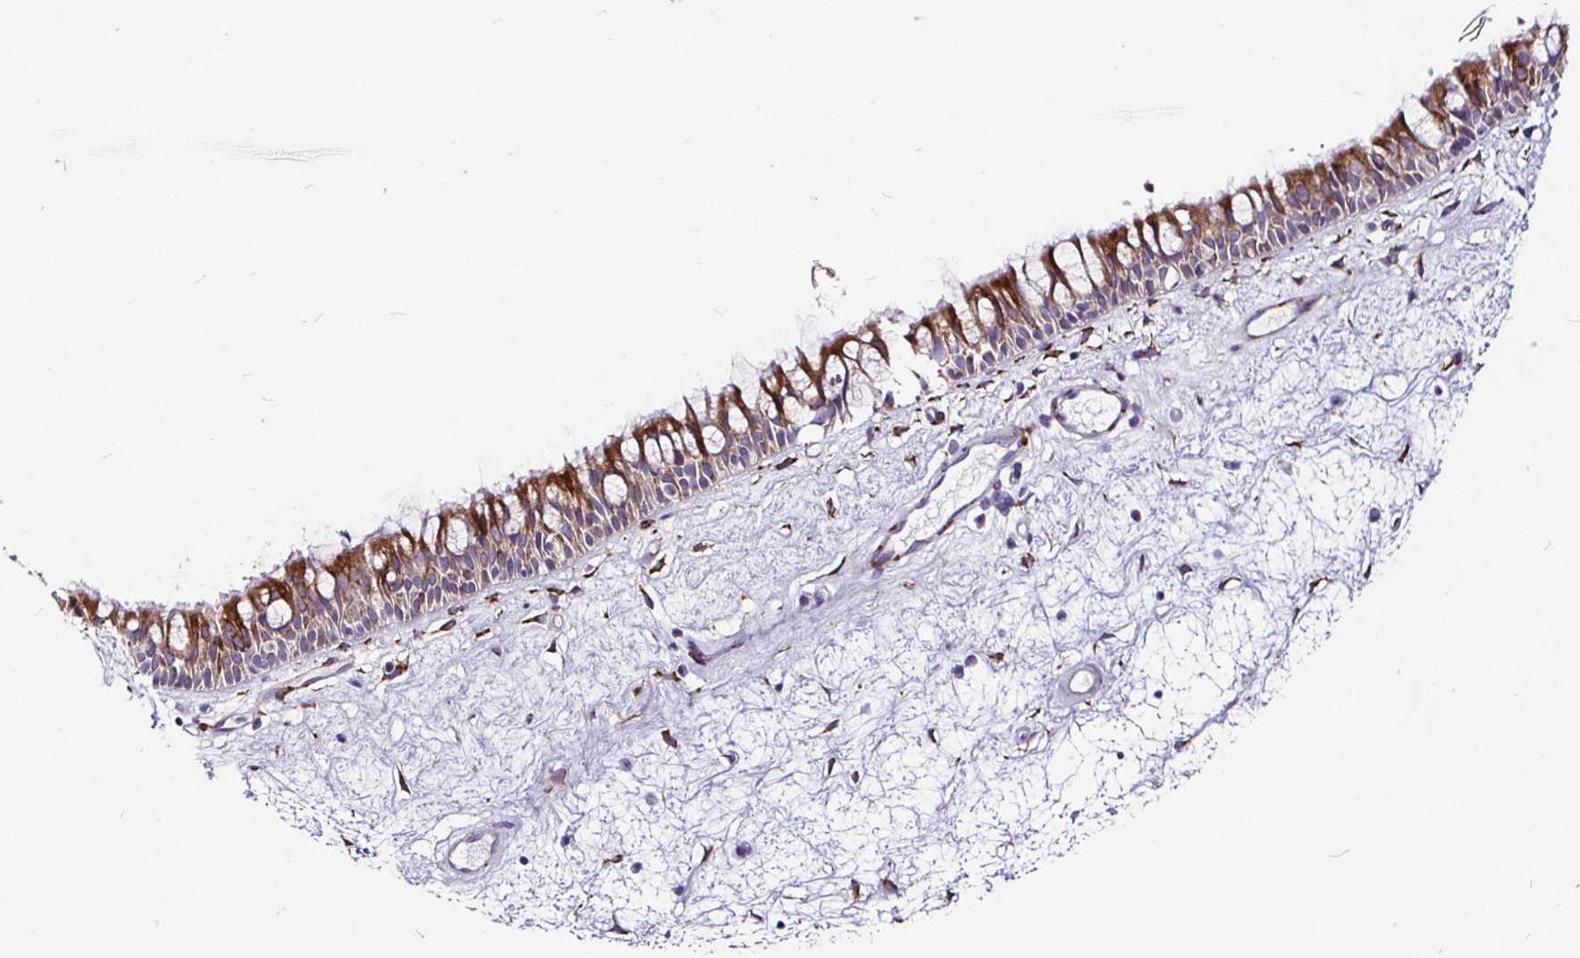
{"staining": {"intensity": "moderate", "quantity": ">75%", "location": "cytoplasmic/membranous"}, "tissue": "nasopharynx", "cell_type": "Respiratory epithelial cells", "image_type": "normal", "snomed": [{"axis": "morphology", "description": "Normal tissue, NOS"}, {"axis": "topography", "description": "Nasopharynx"}], "caption": "A medium amount of moderate cytoplasmic/membranous staining is identified in approximately >75% of respiratory epithelial cells in benign nasopharynx.", "gene": "P4HA2", "patient": {"sex": "male", "age": 69}}